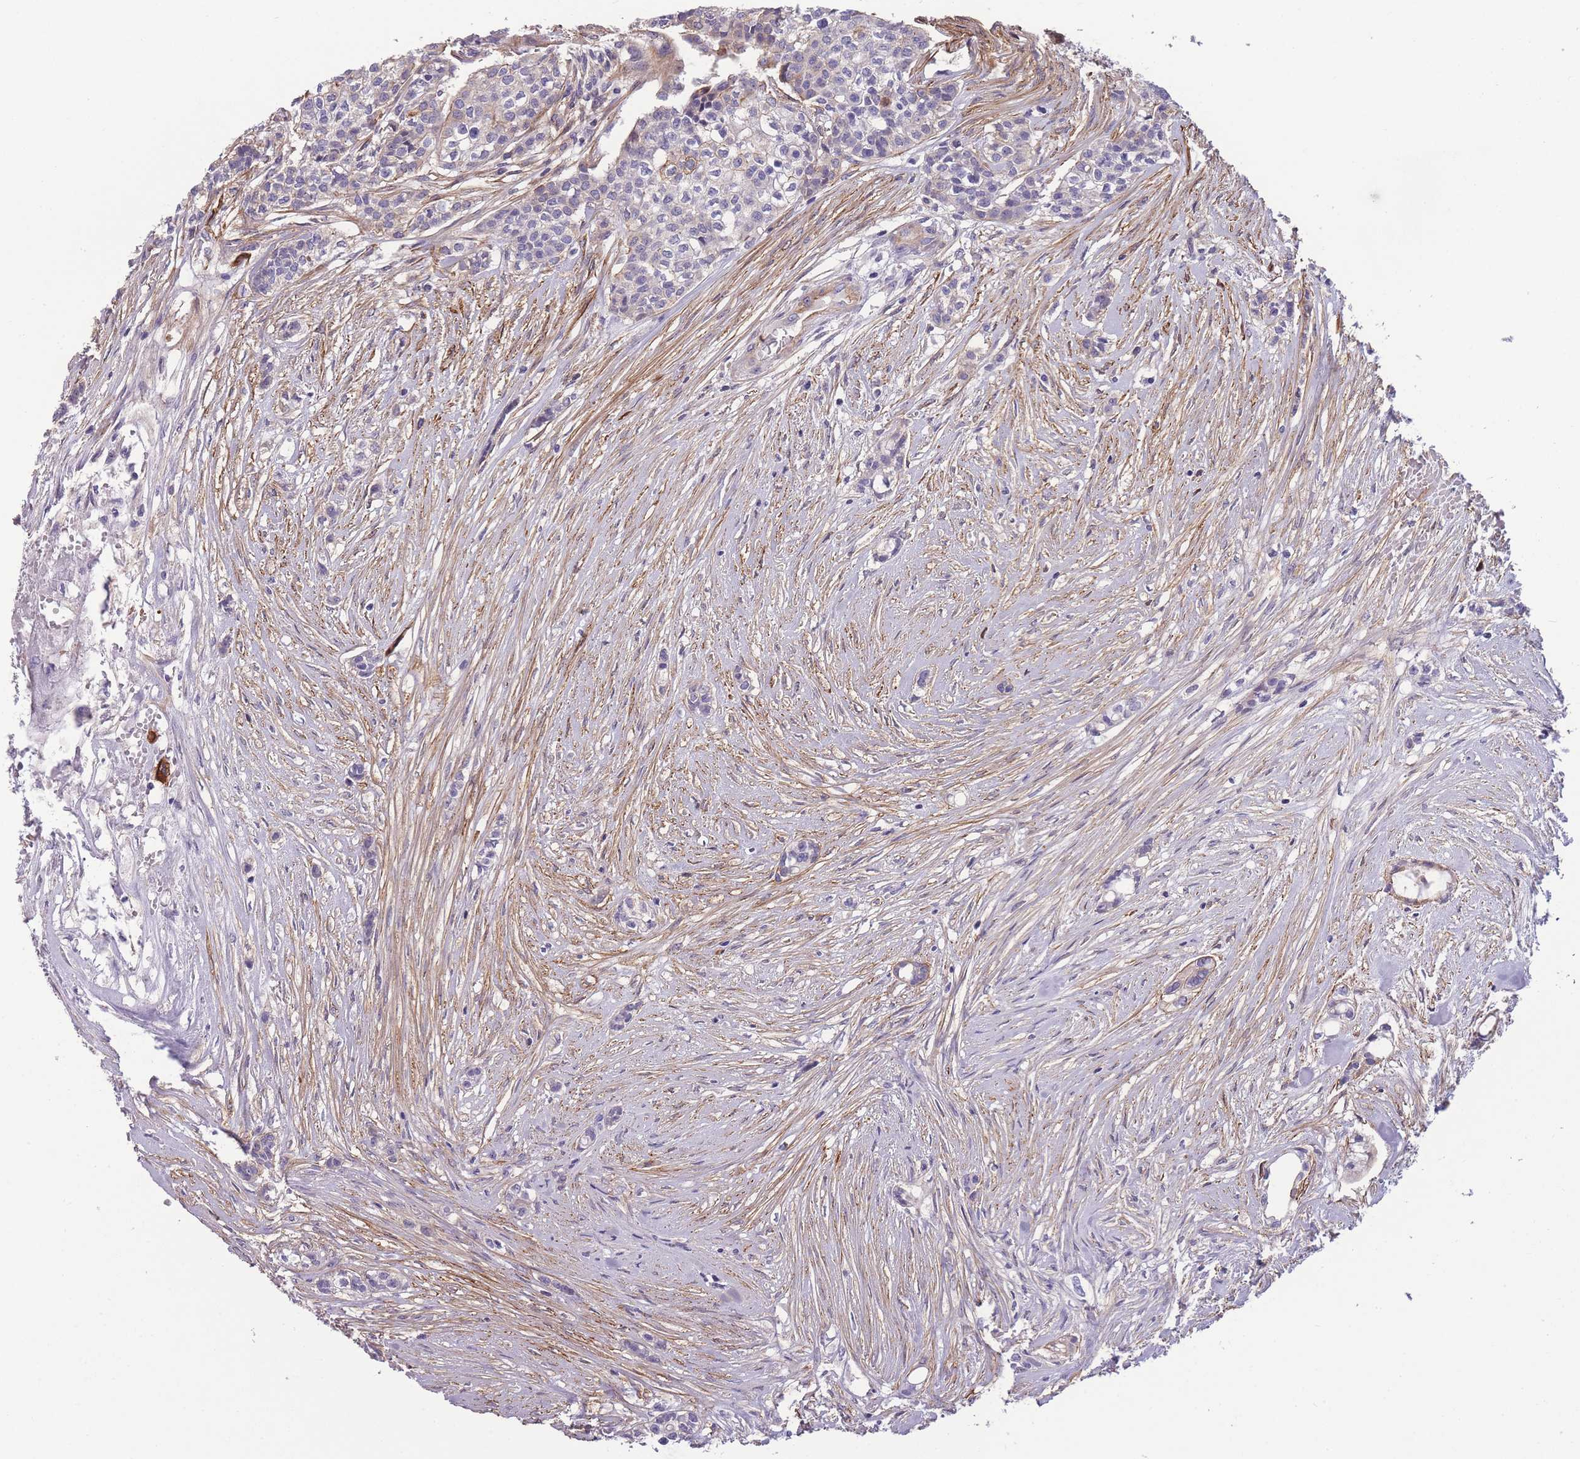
{"staining": {"intensity": "negative", "quantity": "none", "location": "none"}, "tissue": "head and neck cancer", "cell_type": "Tumor cells", "image_type": "cancer", "snomed": [{"axis": "morphology", "description": "Adenocarcinoma, NOS"}, {"axis": "topography", "description": "Head-Neck"}], "caption": "This image is of adenocarcinoma (head and neck) stained with IHC to label a protein in brown with the nuclei are counter-stained blue. There is no positivity in tumor cells. (Brightfield microscopy of DAB IHC at high magnification).", "gene": "FAM124A", "patient": {"sex": "male", "age": 81}}